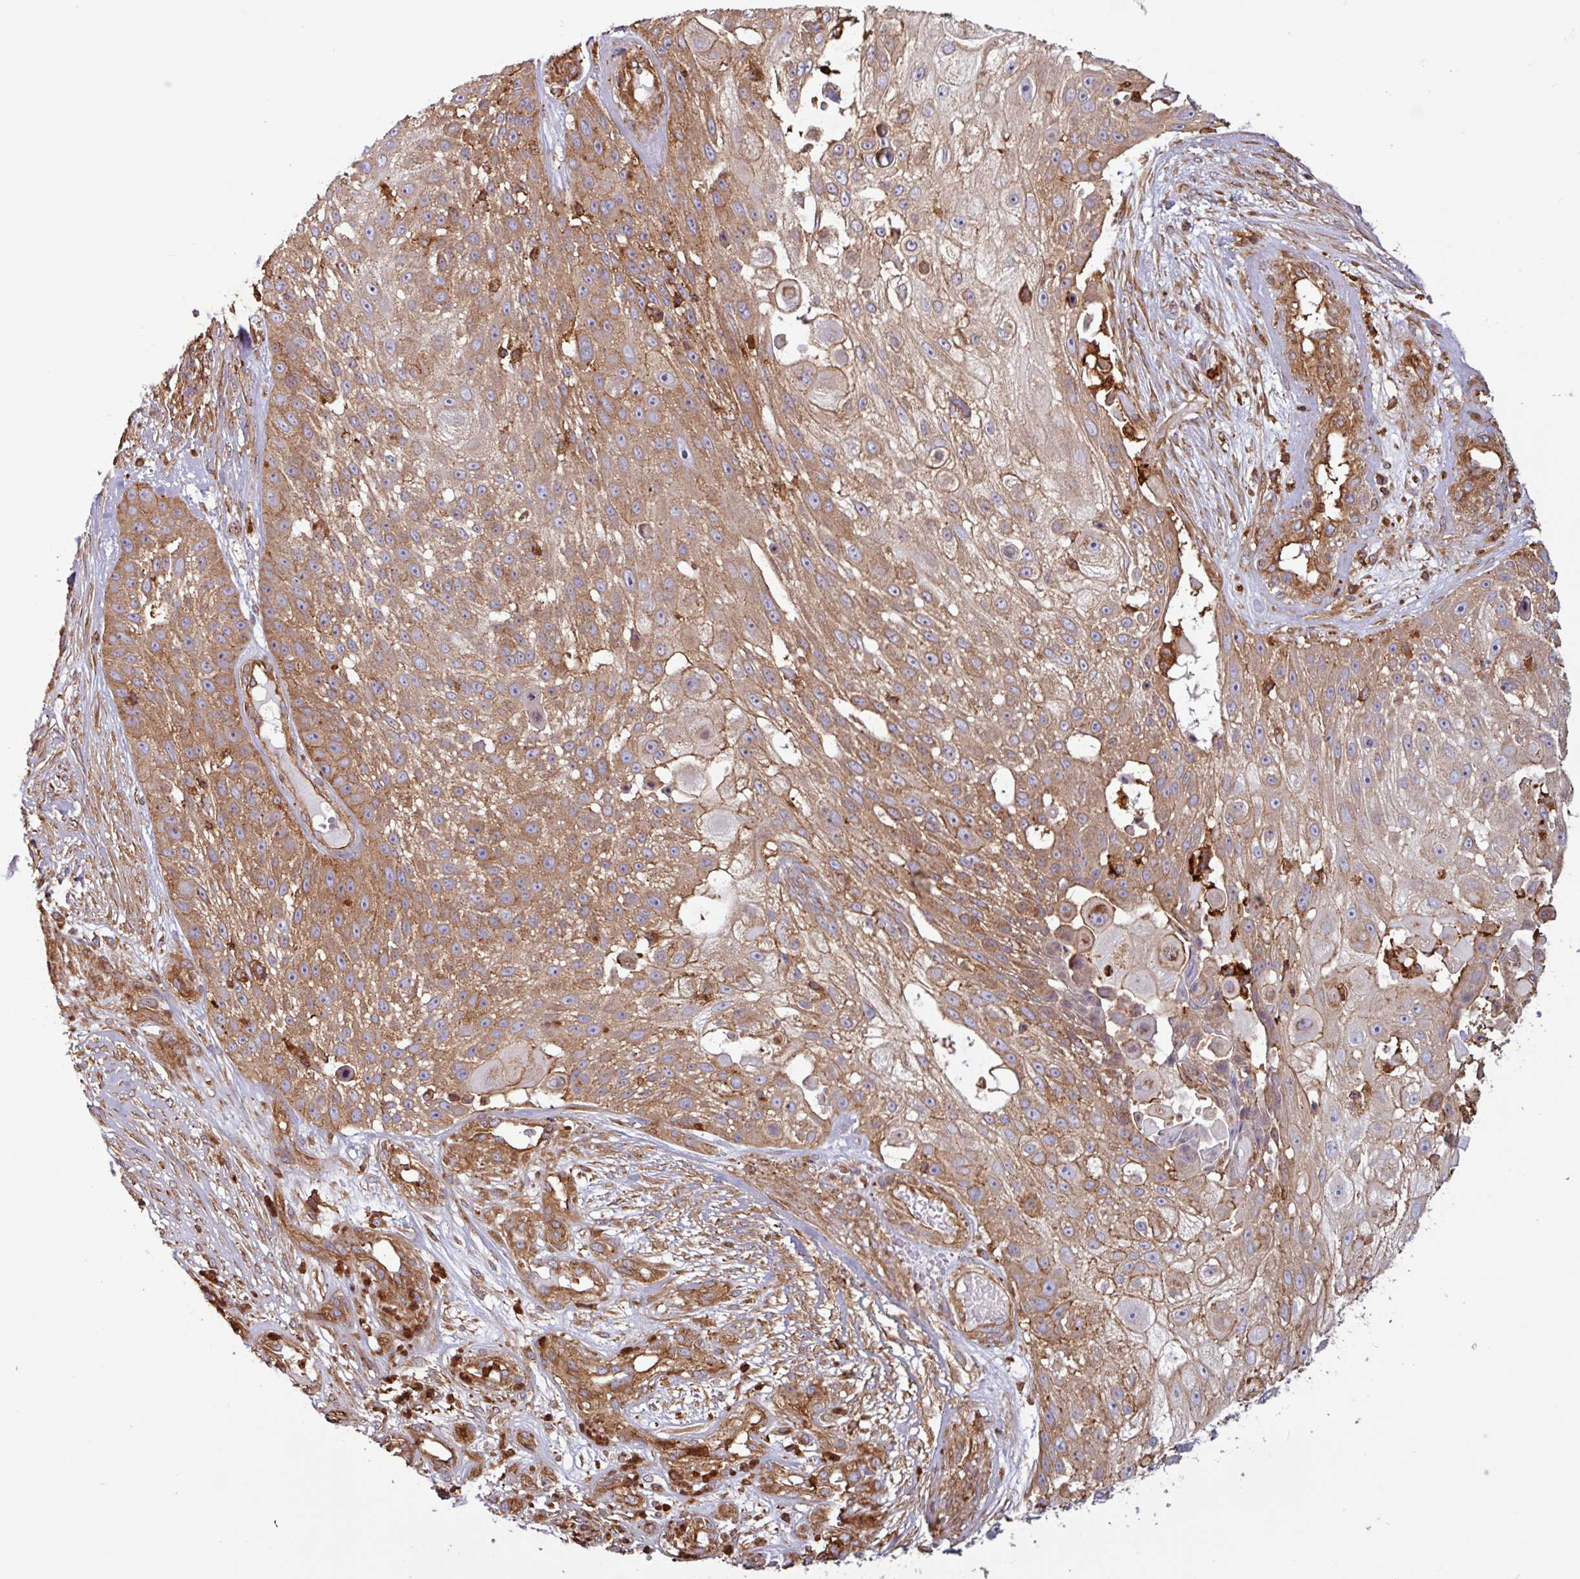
{"staining": {"intensity": "moderate", "quantity": ">75%", "location": "cytoplasmic/membranous"}, "tissue": "skin cancer", "cell_type": "Tumor cells", "image_type": "cancer", "snomed": [{"axis": "morphology", "description": "Squamous cell carcinoma, NOS"}, {"axis": "topography", "description": "Skin"}], "caption": "Tumor cells display medium levels of moderate cytoplasmic/membranous expression in about >75% of cells in human skin squamous cell carcinoma.", "gene": "ACTR3", "patient": {"sex": "female", "age": 86}}